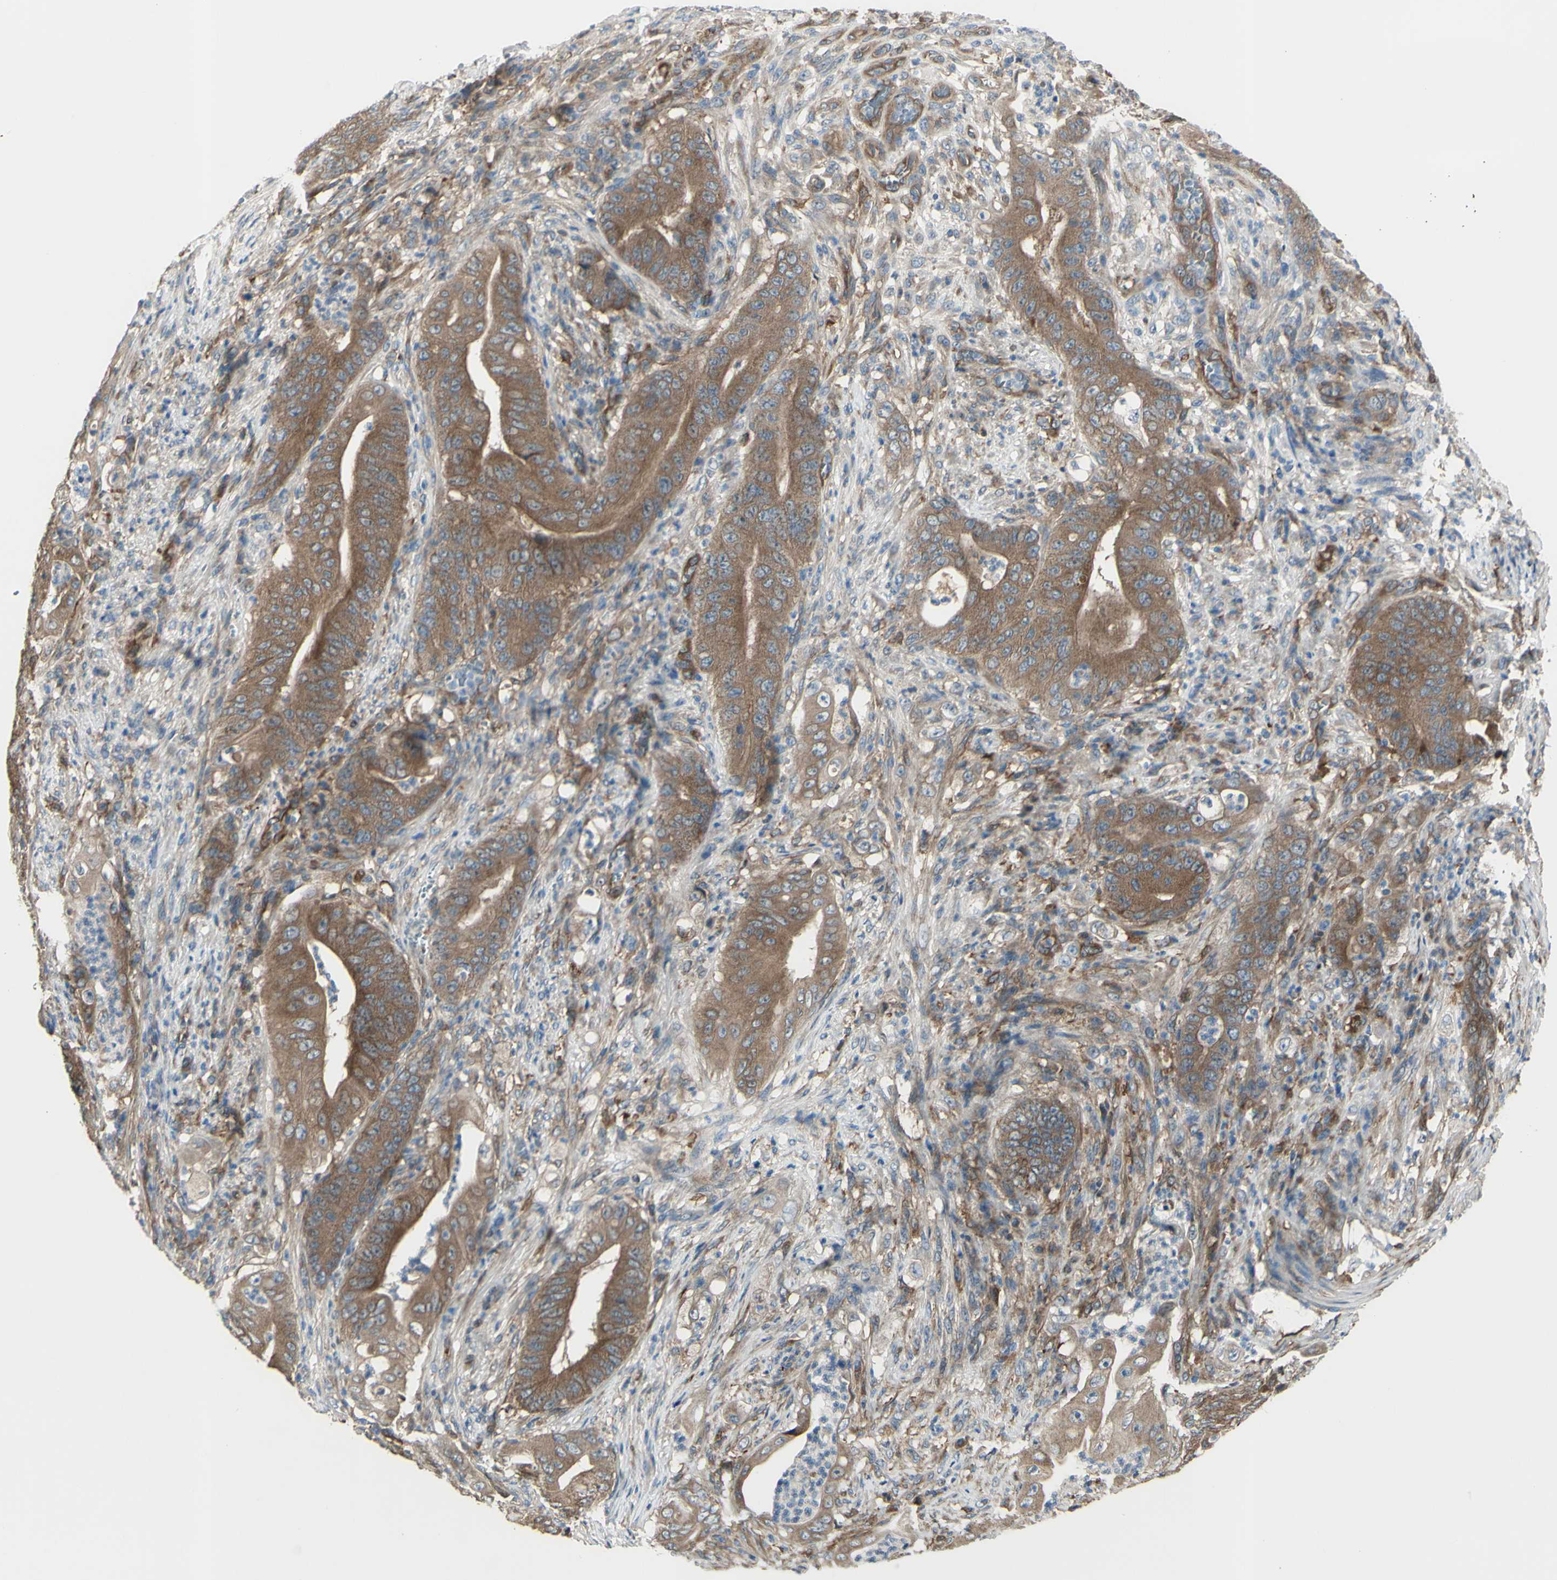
{"staining": {"intensity": "moderate", "quantity": ">75%", "location": "cytoplasmic/membranous"}, "tissue": "stomach cancer", "cell_type": "Tumor cells", "image_type": "cancer", "snomed": [{"axis": "morphology", "description": "Adenocarcinoma, NOS"}, {"axis": "topography", "description": "Stomach"}], "caption": "There is medium levels of moderate cytoplasmic/membranous positivity in tumor cells of stomach cancer (adenocarcinoma), as demonstrated by immunohistochemical staining (brown color).", "gene": "IGSF9B", "patient": {"sex": "female", "age": 73}}